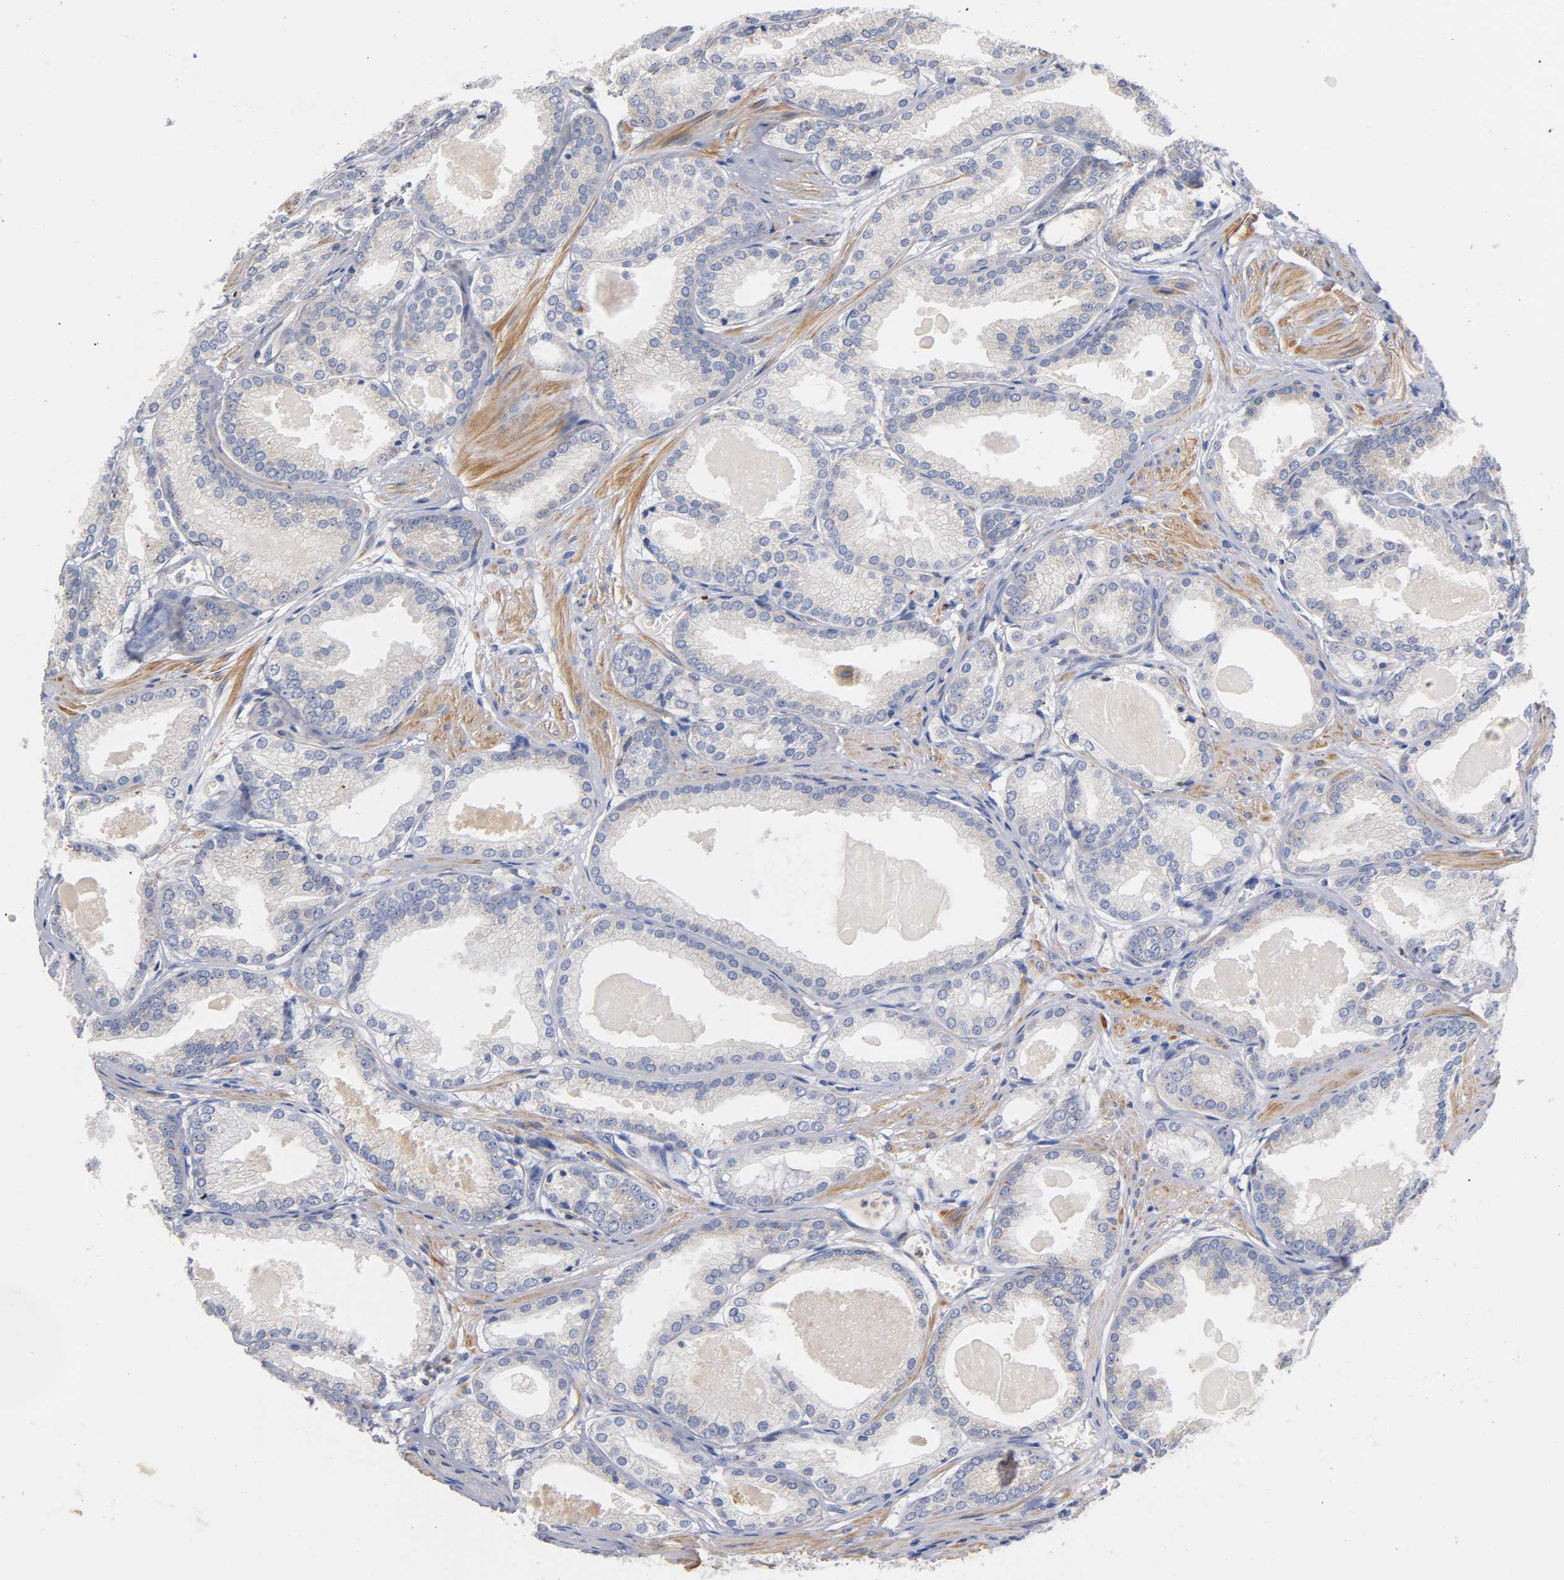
{"staining": {"intensity": "negative", "quantity": "none", "location": "none"}, "tissue": "prostate cancer", "cell_type": "Tumor cells", "image_type": "cancer", "snomed": [{"axis": "morphology", "description": "Adenocarcinoma, High grade"}, {"axis": "topography", "description": "Prostate"}], "caption": "Tumor cells show no significant protein staining in prostate adenocarcinoma (high-grade).", "gene": "SEMA5A", "patient": {"sex": "male", "age": 61}}